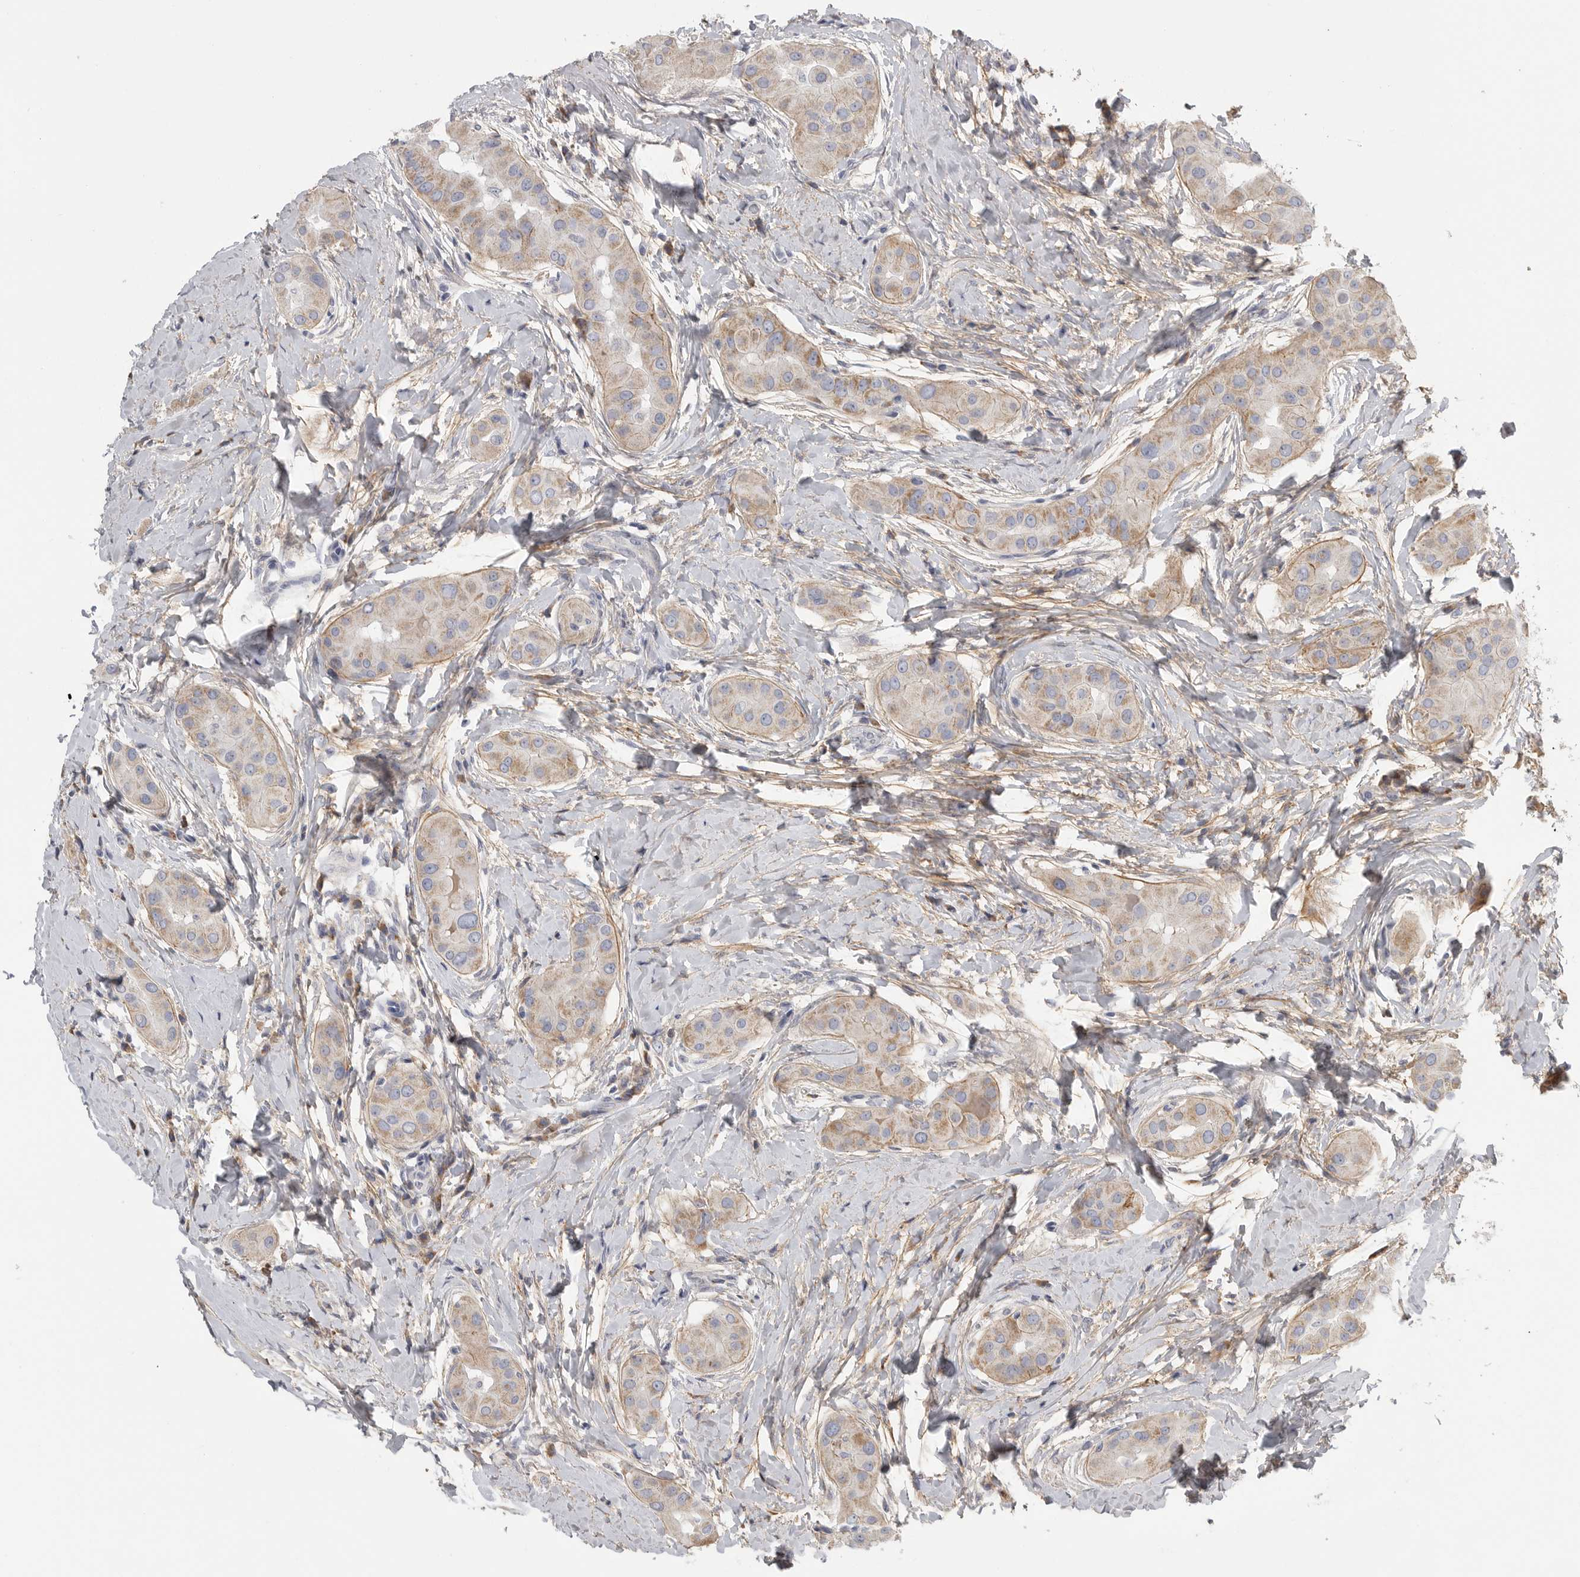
{"staining": {"intensity": "moderate", "quantity": ">75%", "location": "cytoplasmic/membranous"}, "tissue": "thyroid cancer", "cell_type": "Tumor cells", "image_type": "cancer", "snomed": [{"axis": "morphology", "description": "Papillary adenocarcinoma, NOS"}, {"axis": "topography", "description": "Thyroid gland"}], "caption": "Moderate cytoplasmic/membranous protein expression is identified in approximately >75% of tumor cells in thyroid cancer.", "gene": "SDC3", "patient": {"sex": "male", "age": 33}}